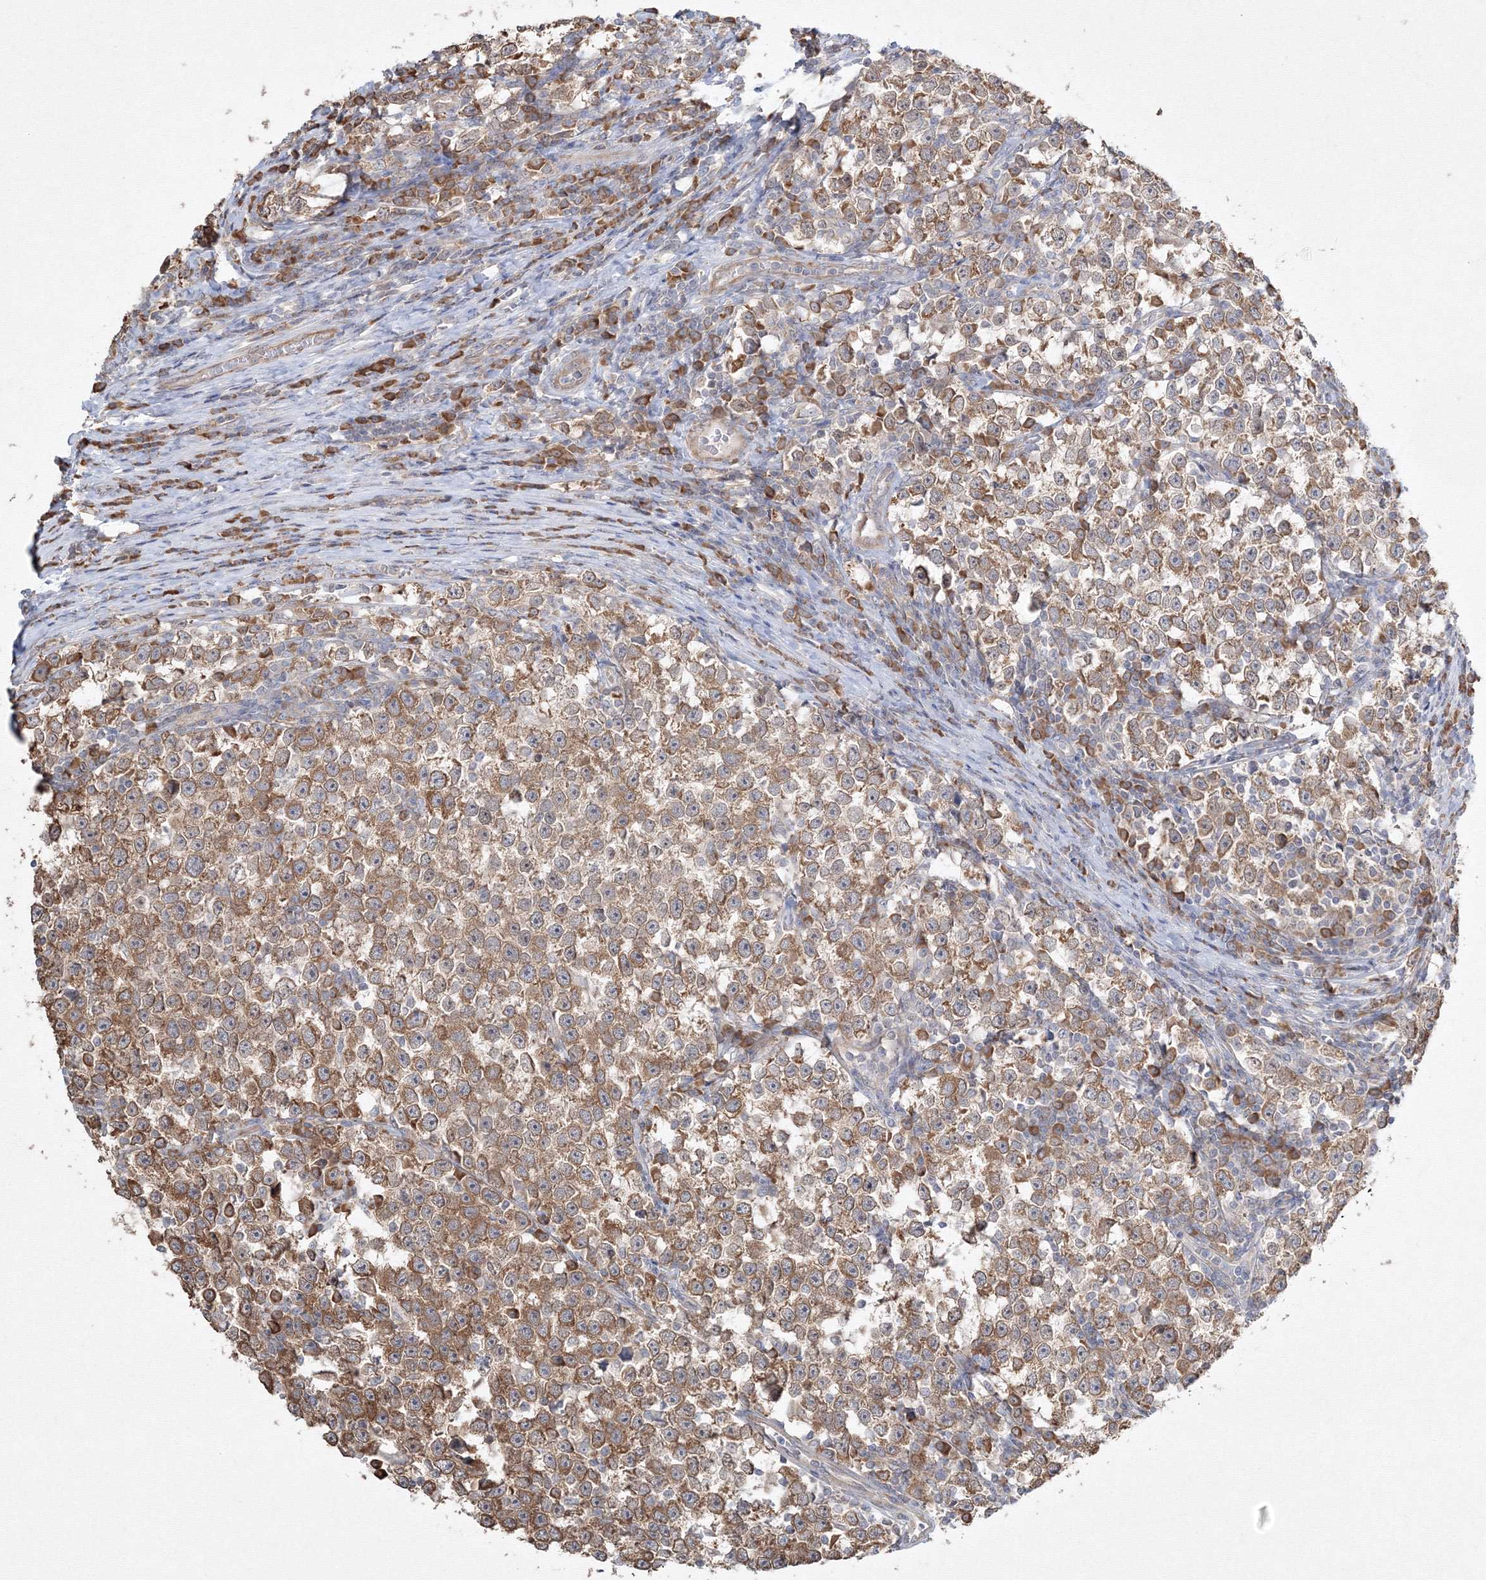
{"staining": {"intensity": "moderate", "quantity": ">75%", "location": "cytoplasmic/membranous"}, "tissue": "testis cancer", "cell_type": "Tumor cells", "image_type": "cancer", "snomed": [{"axis": "morphology", "description": "Normal tissue, NOS"}, {"axis": "morphology", "description": "Seminoma, NOS"}, {"axis": "topography", "description": "Testis"}], "caption": "A high-resolution histopathology image shows IHC staining of testis cancer, which demonstrates moderate cytoplasmic/membranous staining in approximately >75% of tumor cells. (Stains: DAB (3,3'-diaminobenzidine) in brown, nuclei in blue, Microscopy: brightfield microscopy at high magnification).", "gene": "FBXL8", "patient": {"sex": "male", "age": 43}}